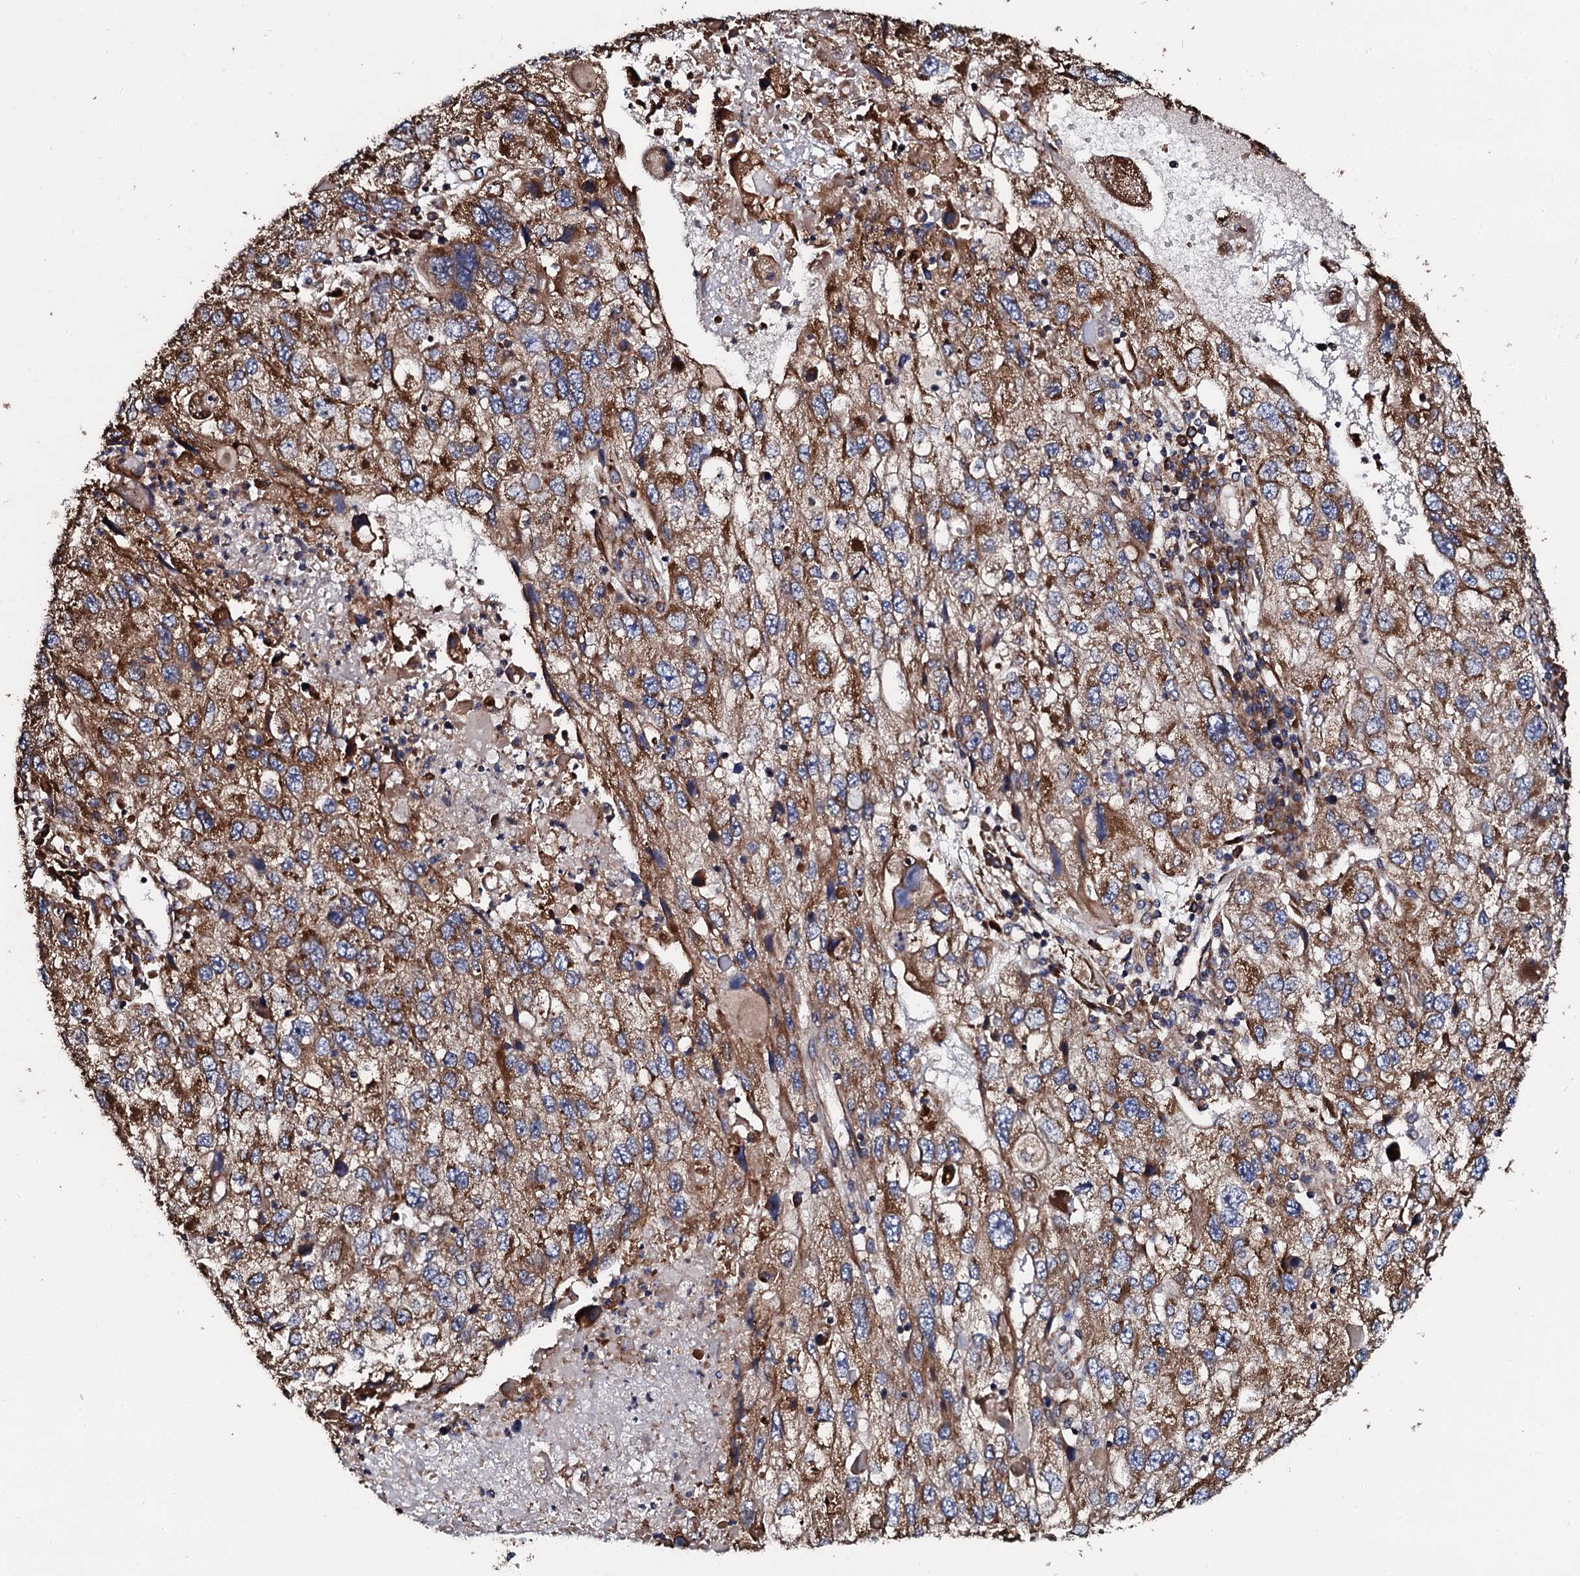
{"staining": {"intensity": "strong", "quantity": ">75%", "location": "cytoplasmic/membranous"}, "tissue": "endometrial cancer", "cell_type": "Tumor cells", "image_type": "cancer", "snomed": [{"axis": "morphology", "description": "Adenocarcinoma, NOS"}, {"axis": "topography", "description": "Endometrium"}], "caption": "About >75% of tumor cells in endometrial adenocarcinoma exhibit strong cytoplasmic/membranous protein positivity as visualized by brown immunohistochemical staining.", "gene": "CKAP5", "patient": {"sex": "female", "age": 49}}